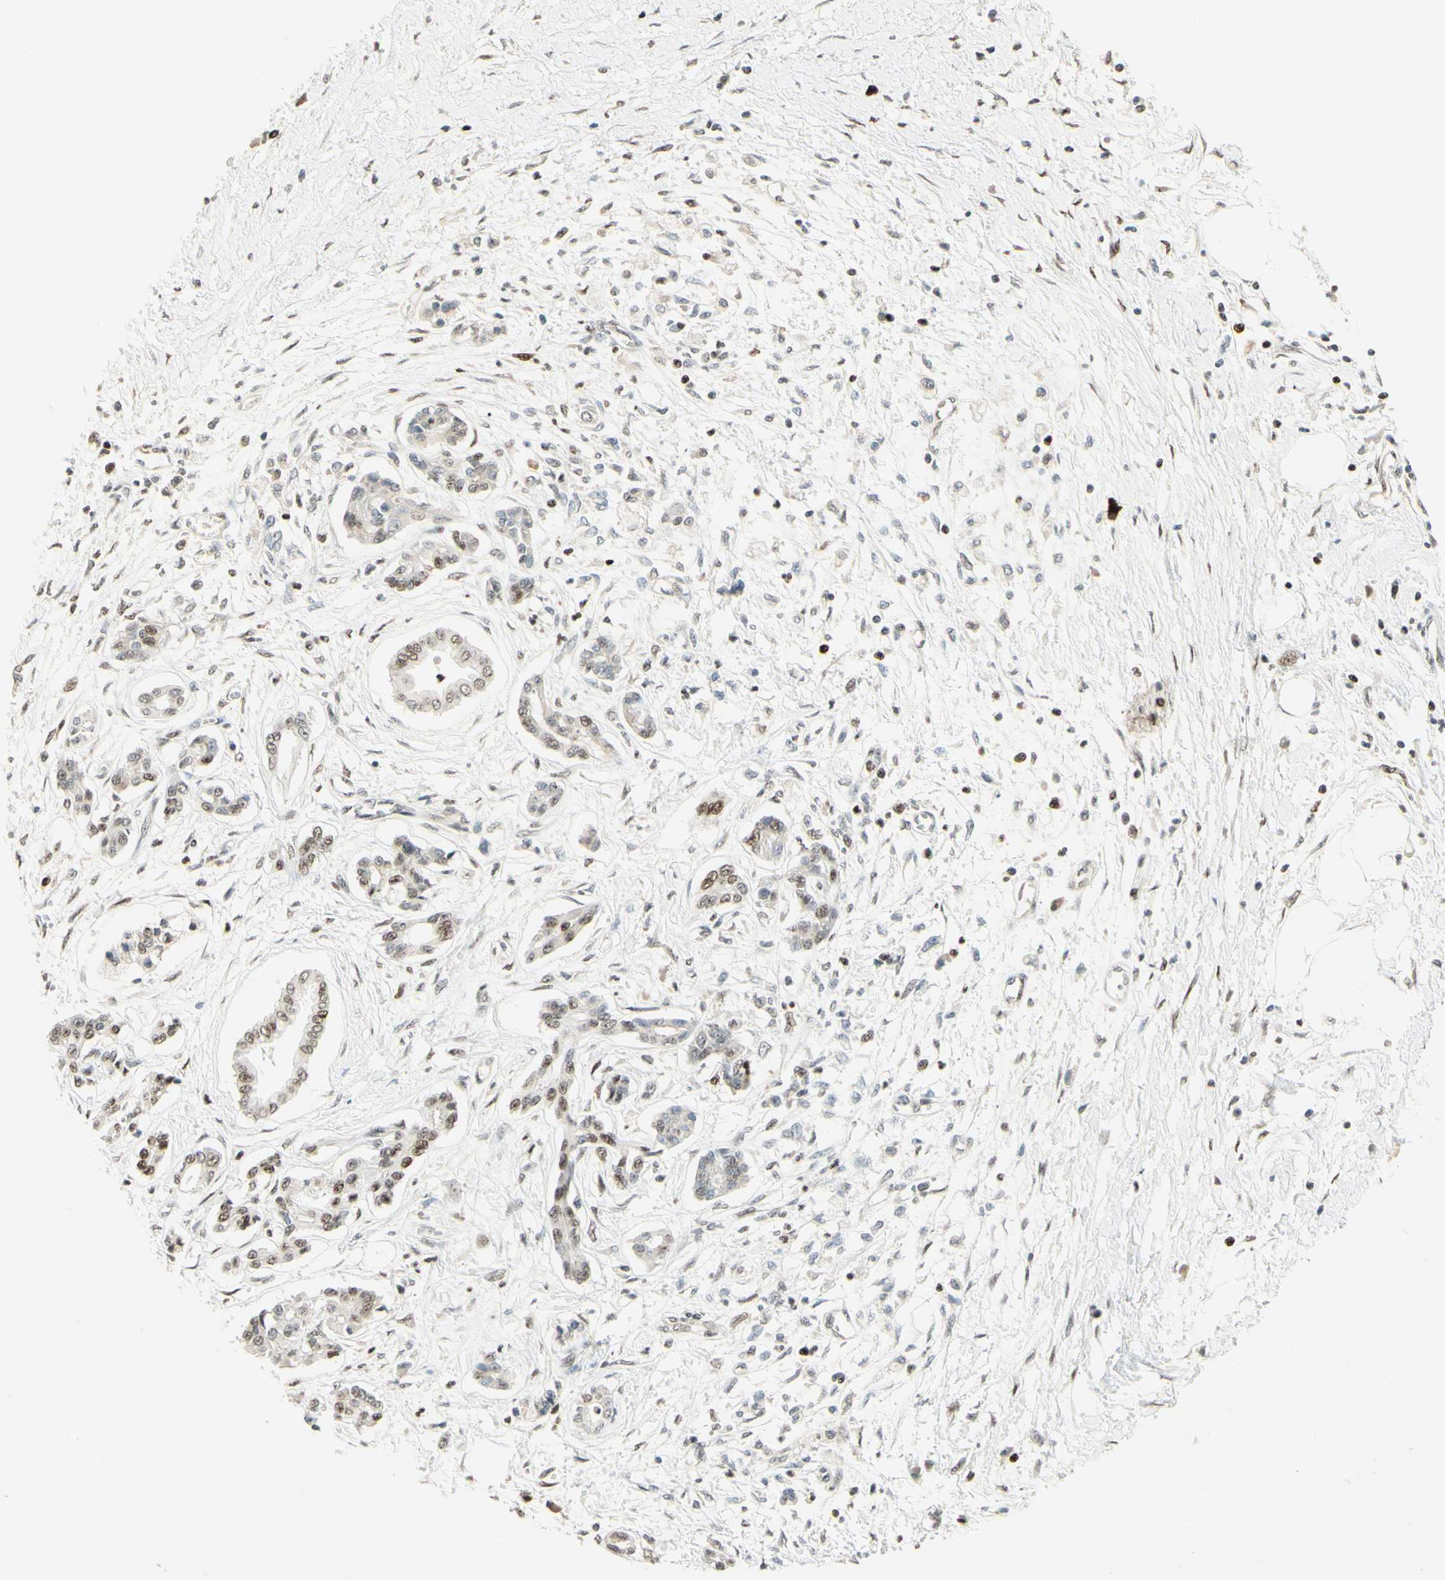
{"staining": {"intensity": "moderate", "quantity": "25%-75%", "location": "cytoplasmic/membranous,nuclear"}, "tissue": "pancreatic cancer", "cell_type": "Tumor cells", "image_type": "cancer", "snomed": [{"axis": "morphology", "description": "Adenocarcinoma, NOS"}, {"axis": "topography", "description": "Pancreas"}], "caption": "Tumor cells reveal medium levels of moderate cytoplasmic/membranous and nuclear expression in about 25%-75% of cells in adenocarcinoma (pancreatic).", "gene": "CDKL5", "patient": {"sex": "male", "age": 56}}